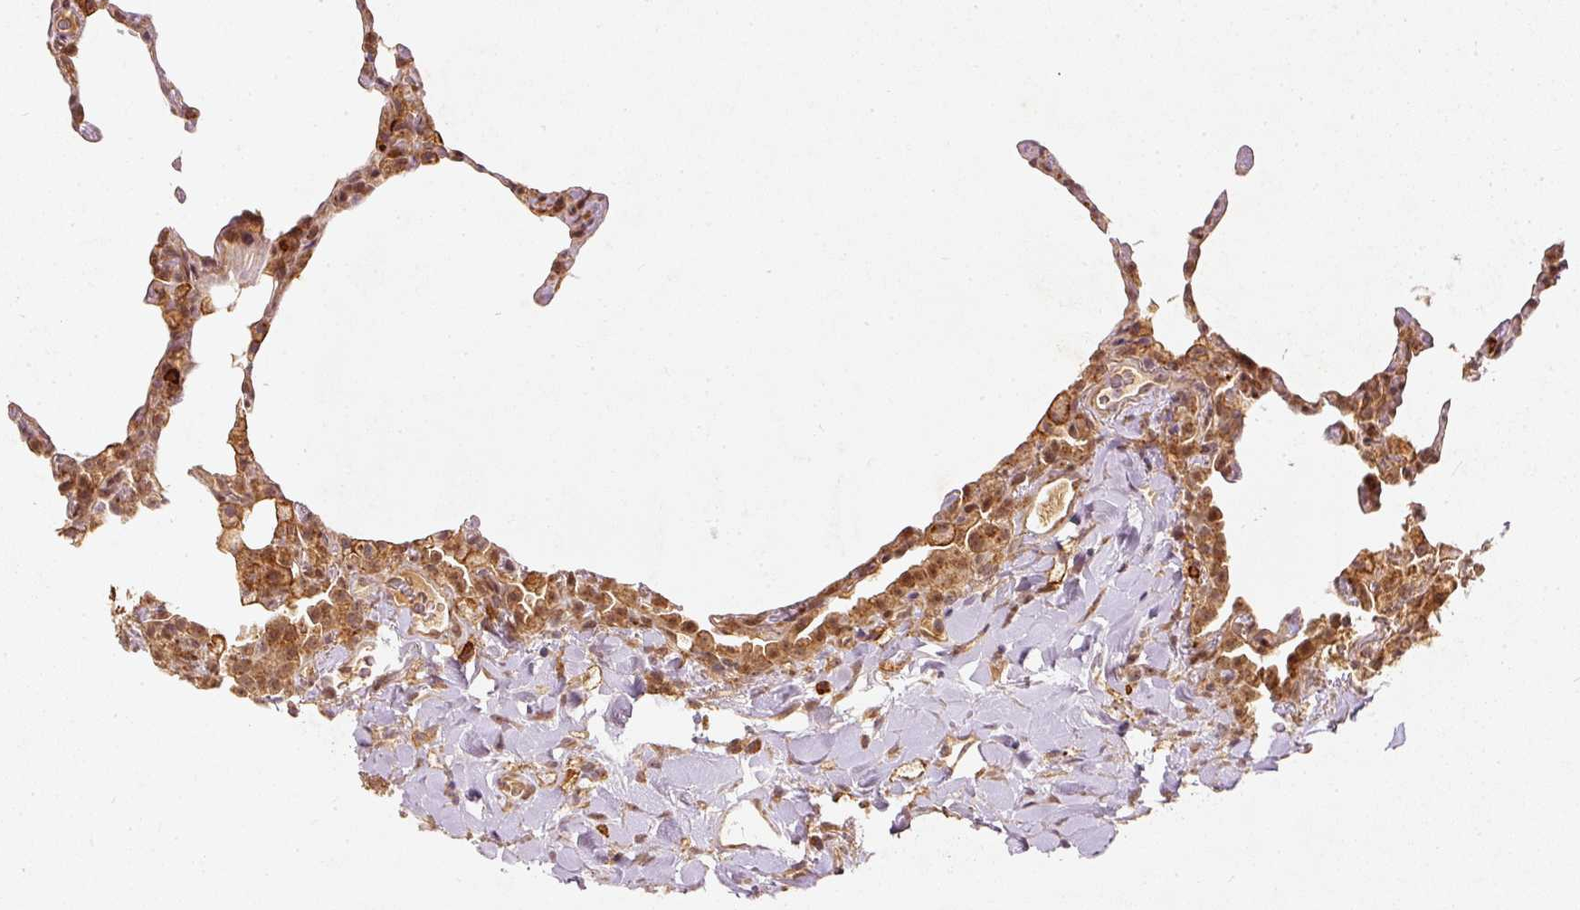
{"staining": {"intensity": "moderate", "quantity": "25%-75%", "location": "cytoplasmic/membranous"}, "tissue": "lung", "cell_type": "Alveolar cells", "image_type": "normal", "snomed": [{"axis": "morphology", "description": "Normal tissue, NOS"}, {"axis": "topography", "description": "Lung"}], "caption": "Immunohistochemistry (IHC) staining of unremarkable lung, which reveals medium levels of moderate cytoplasmic/membranous positivity in approximately 25%-75% of alveolar cells indicating moderate cytoplasmic/membranous protein expression. The staining was performed using DAB (3,3'-diaminobenzidine) (brown) for protein detection and nuclei were counterstained in hematoxylin (blue).", "gene": "ZNF580", "patient": {"sex": "female", "age": 57}}